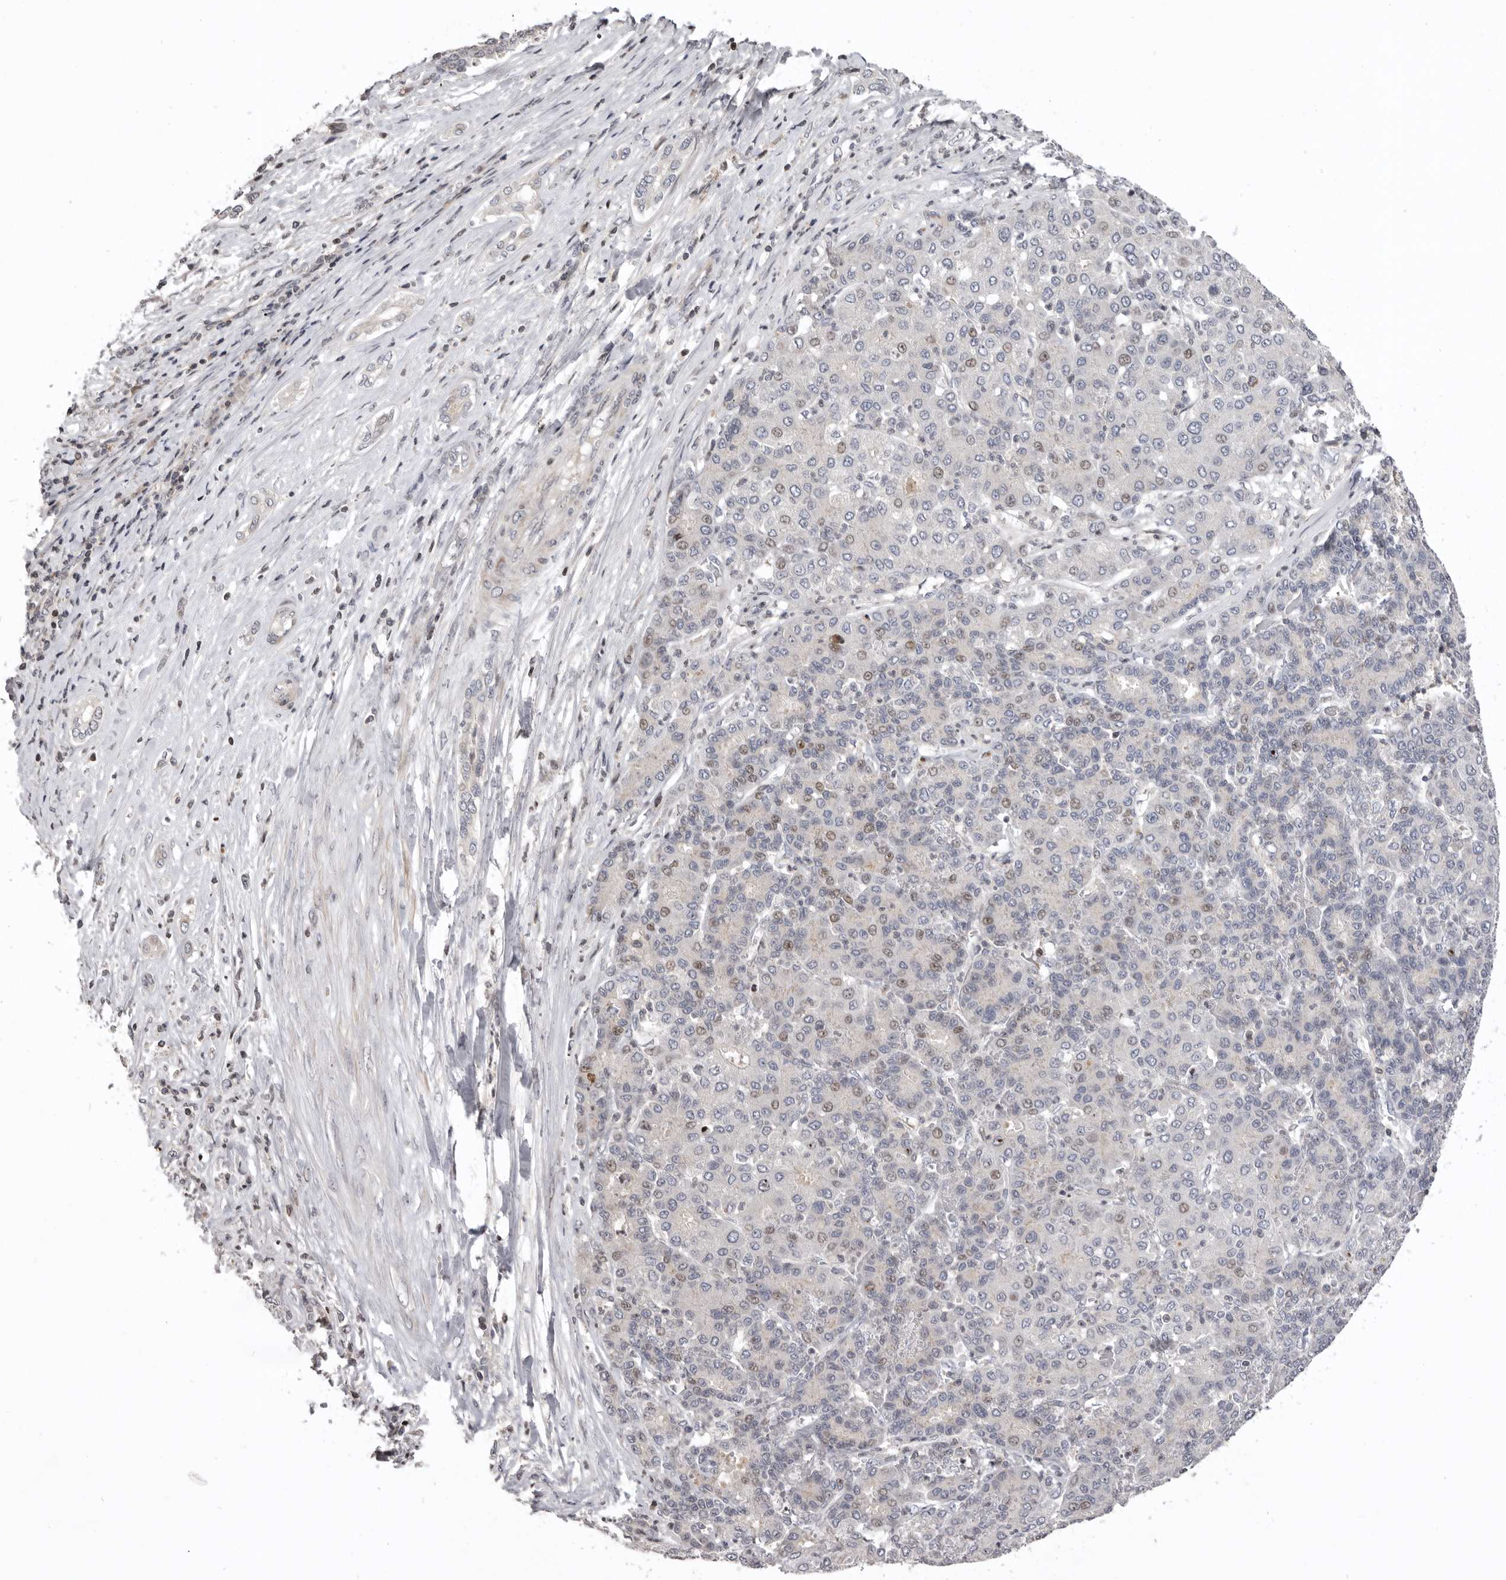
{"staining": {"intensity": "moderate", "quantity": "25%-75%", "location": "nuclear"}, "tissue": "liver cancer", "cell_type": "Tumor cells", "image_type": "cancer", "snomed": [{"axis": "morphology", "description": "Carcinoma, Hepatocellular, NOS"}, {"axis": "topography", "description": "Liver"}], "caption": "Protein analysis of liver cancer tissue exhibits moderate nuclear expression in approximately 25%-75% of tumor cells.", "gene": "AZIN1", "patient": {"sex": "male", "age": 65}}